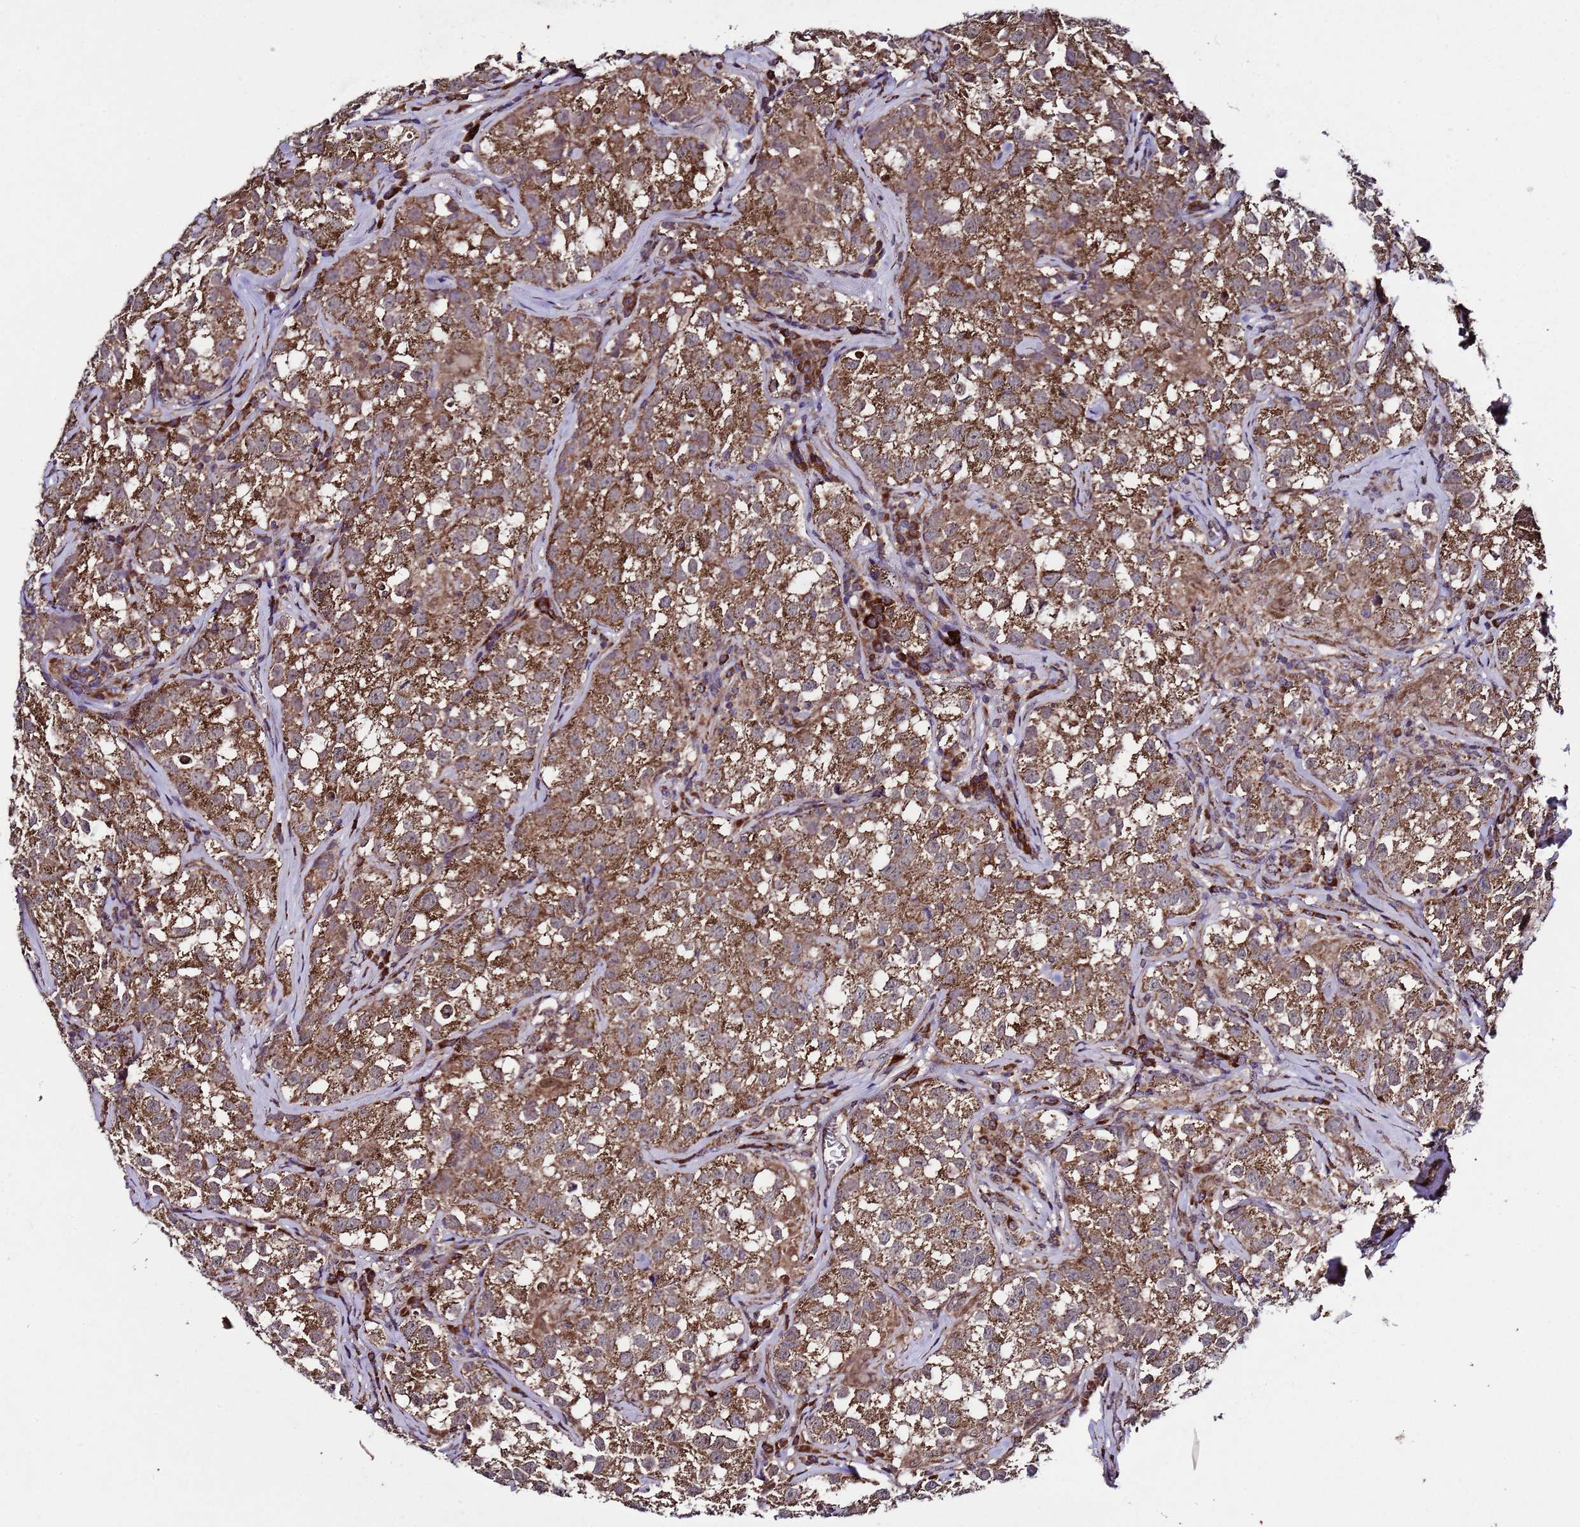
{"staining": {"intensity": "strong", "quantity": ">75%", "location": "cytoplasmic/membranous"}, "tissue": "testis cancer", "cell_type": "Tumor cells", "image_type": "cancer", "snomed": [{"axis": "morphology", "description": "Seminoma, NOS"}, {"axis": "morphology", "description": "Carcinoma, Embryonal, NOS"}, {"axis": "topography", "description": "Testis"}], "caption": "The image reveals immunohistochemical staining of testis cancer (seminoma). There is strong cytoplasmic/membranous expression is present in about >75% of tumor cells.", "gene": "HSPBAP1", "patient": {"sex": "male", "age": 43}}